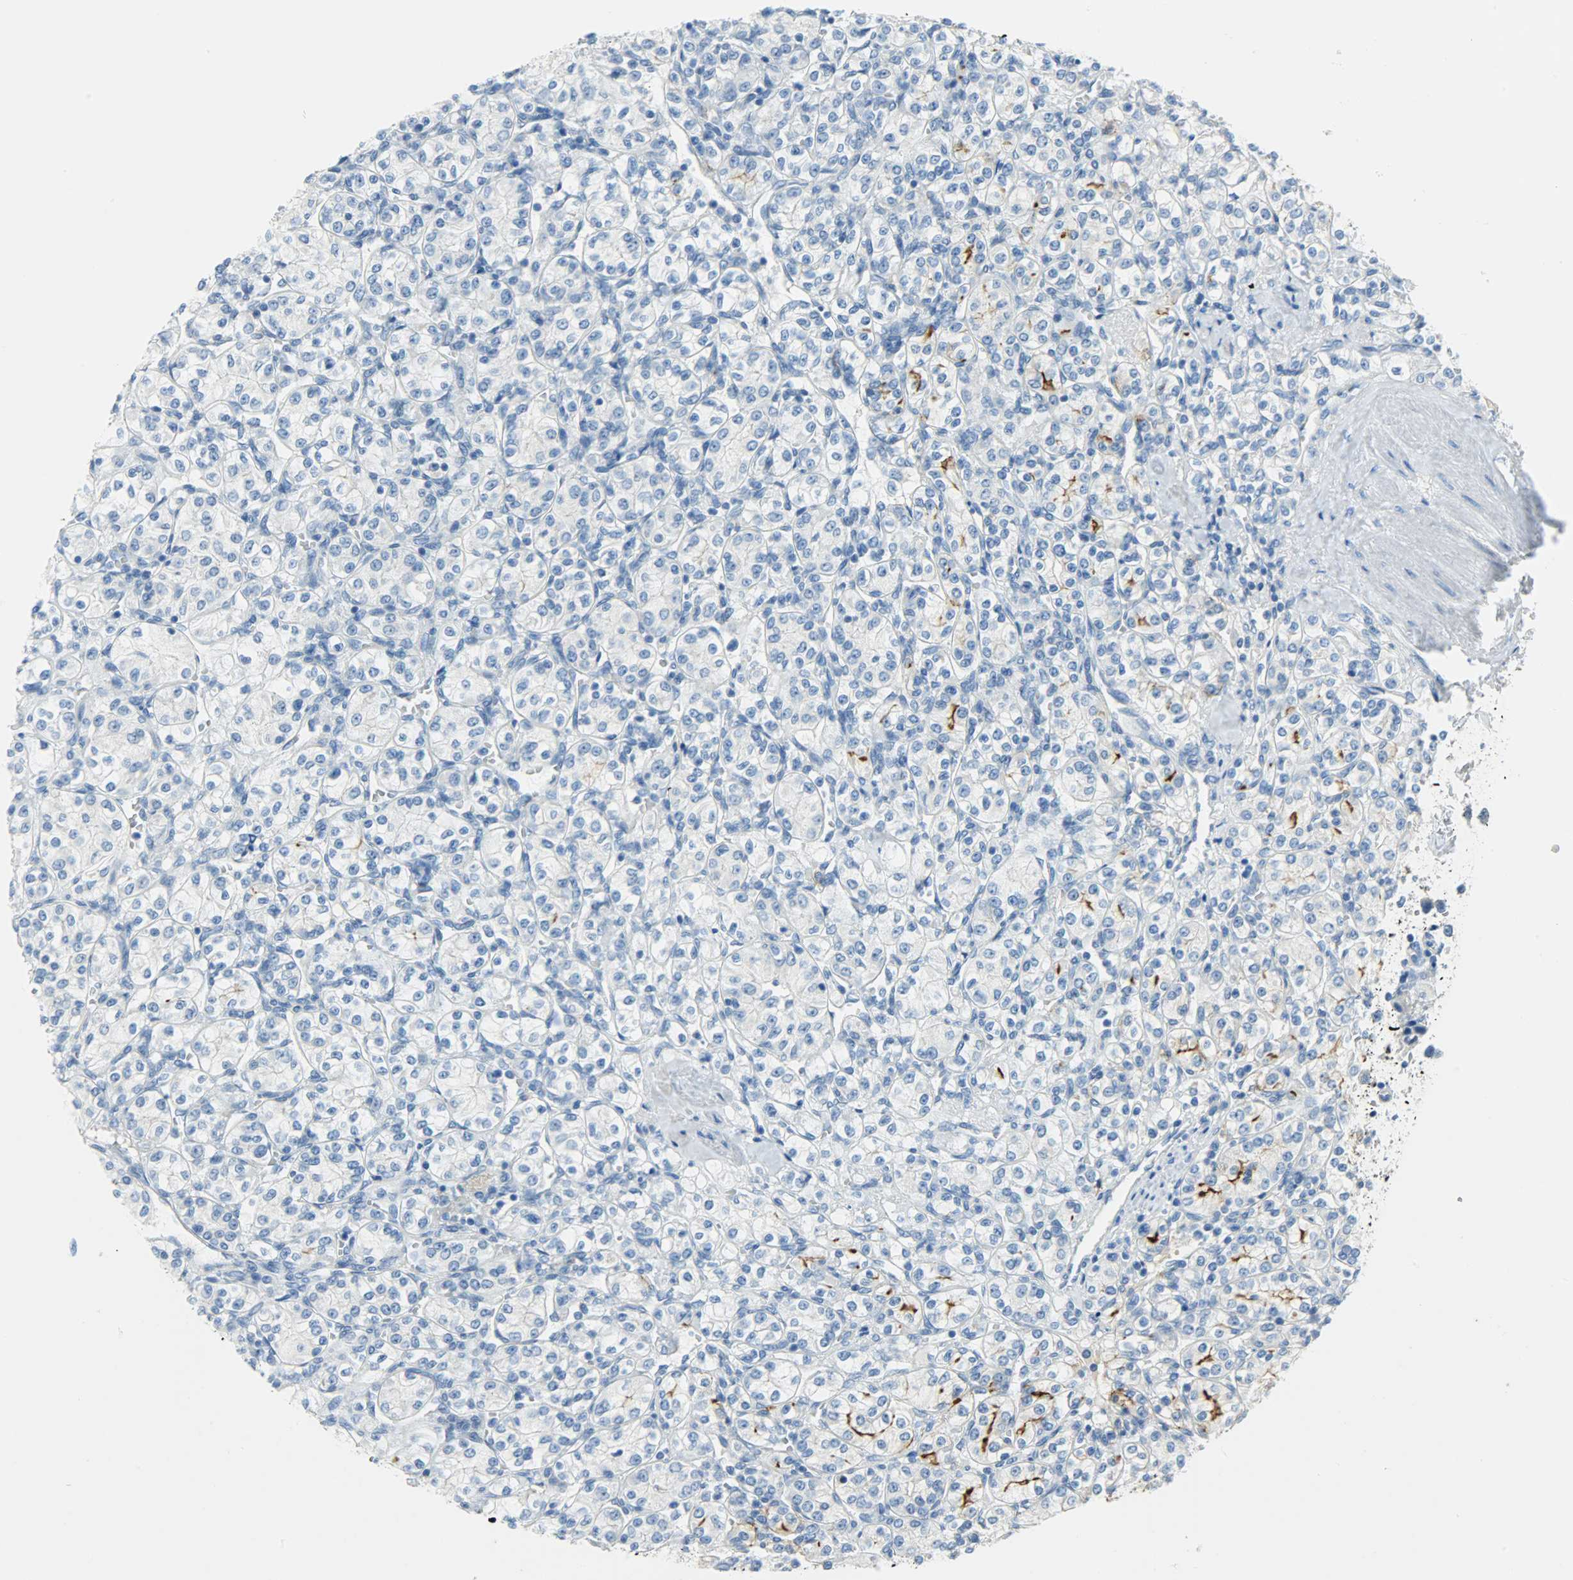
{"staining": {"intensity": "strong", "quantity": "<25%", "location": "cytoplasmic/membranous"}, "tissue": "renal cancer", "cell_type": "Tumor cells", "image_type": "cancer", "snomed": [{"axis": "morphology", "description": "Adenocarcinoma, NOS"}, {"axis": "topography", "description": "Kidney"}], "caption": "An immunohistochemistry image of tumor tissue is shown. Protein staining in brown highlights strong cytoplasmic/membranous positivity in adenocarcinoma (renal) within tumor cells.", "gene": "PROM1", "patient": {"sex": "male", "age": 77}}